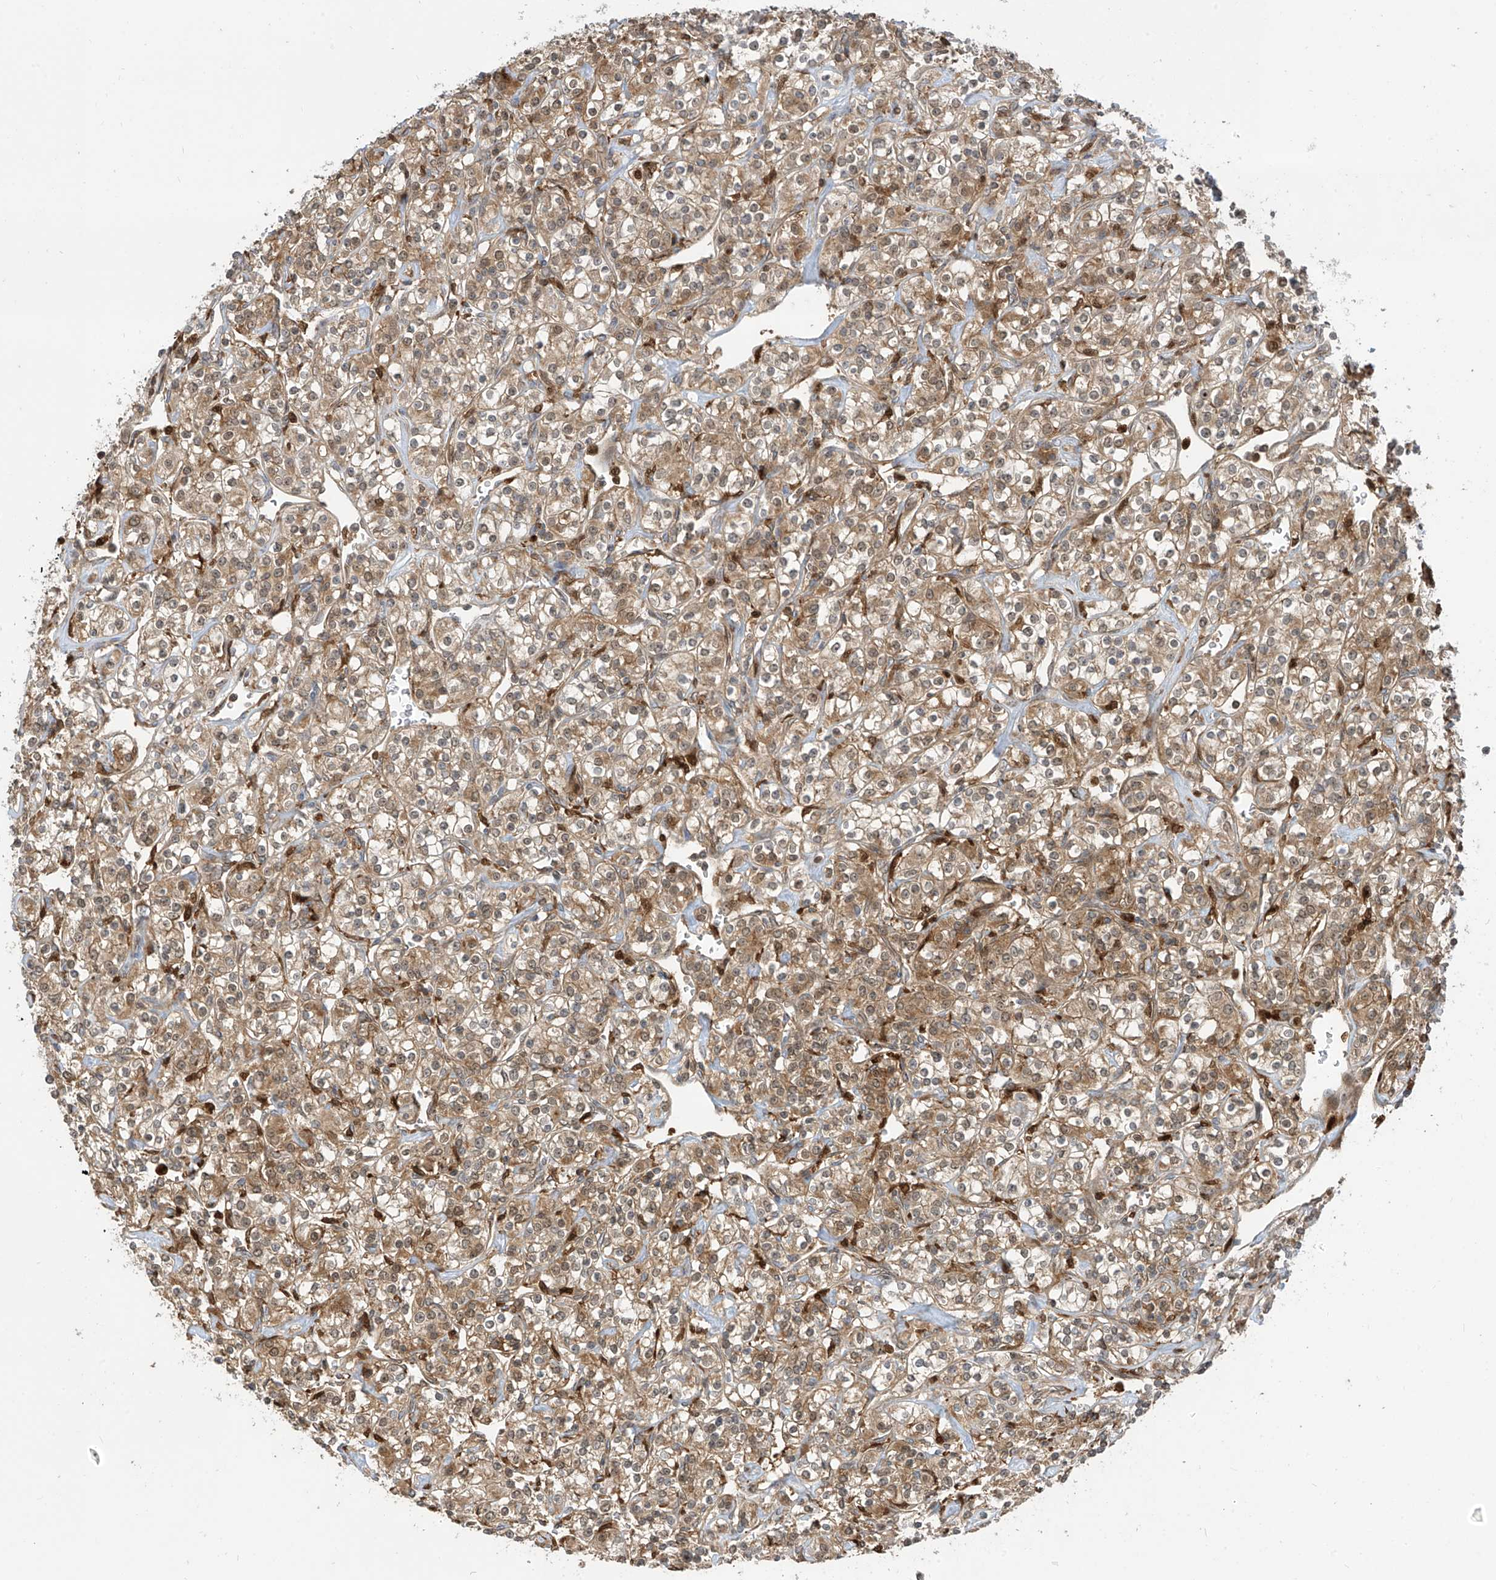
{"staining": {"intensity": "moderate", "quantity": ">75%", "location": "cytoplasmic/membranous"}, "tissue": "renal cancer", "cell_type": "Tumor cells", "image_type": "cancer", "snomed": [{"axis": "morphology", "description": "Adenocarcinoma, NOS"}, {"axis": "topography", "description": "Kidney"}], "caption": "Immunohistochemistry (IHC) micrograph of neoplastic tissue: human renal cancer (adenocarcinoma) stained using IHC shows medium levels of moderate protein expression localized specifically in the cytoplasmic/membranous of tumor cells, appearing as a cytoplasmic/membranous brown color.", "gene": "ATAD2B", "patient": {"sex": "male", "age": 77}}